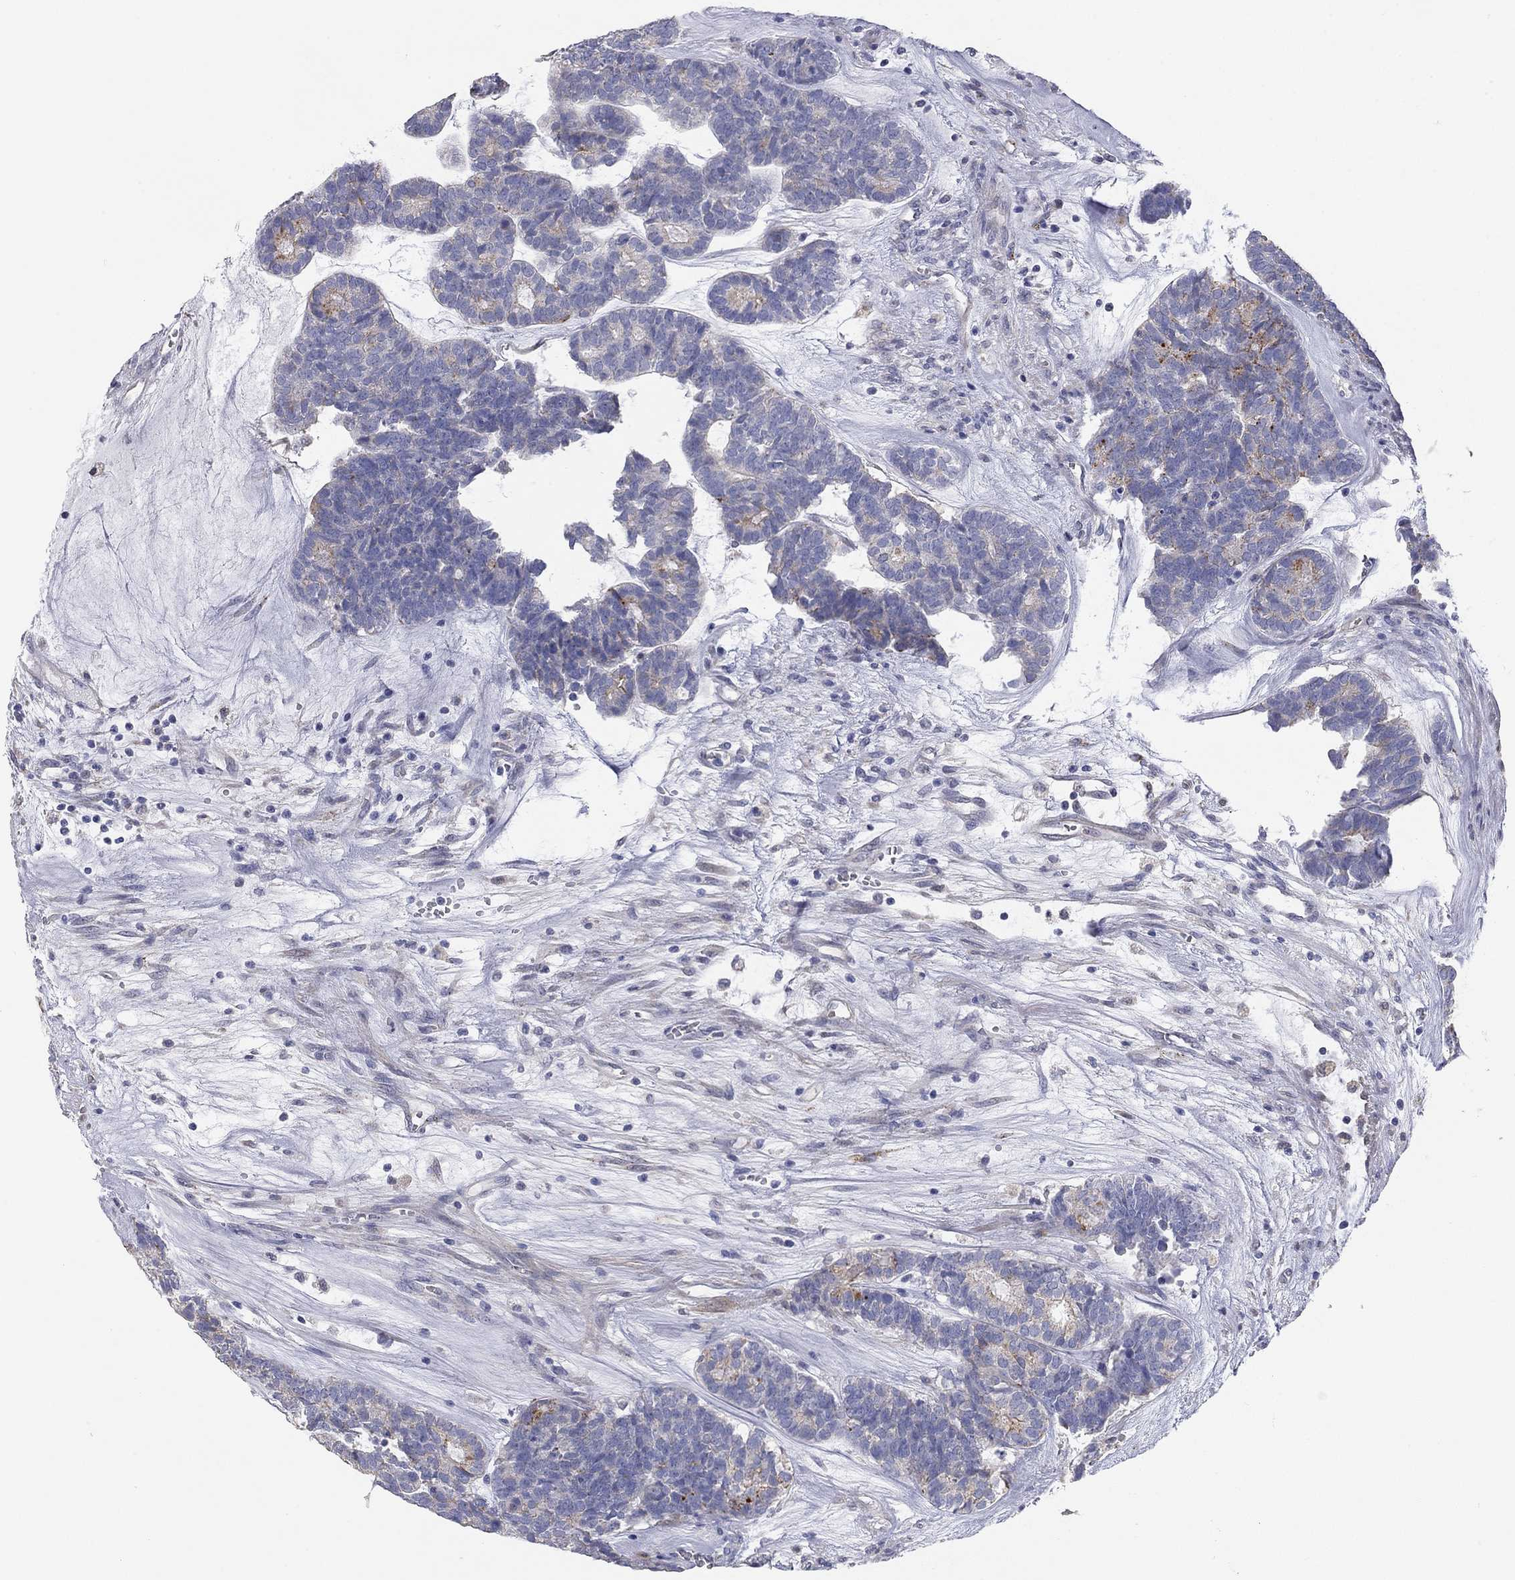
{"staining": {"intensity": "negative", "quantity": "none", "location": "none"}, "tissue": "head and neck cancer", "cell_type": "Tumor cells", "image_type": "cancer", "snomed": [{"axis": "morphology", "description": "Adenocarcinoma, NOS"}, {"axis": "topography", "description": "Head-Neck"}], "caption": "High magnification brightfield microscopy of head and neck adenocarcinoma stained with DAB (3,3'-diaminobenzidine) (brown) and counterstained with hematoxylin (blue): tumor cells show no significant positivity.", "gene": "PAPSS2", "patient": {"sex": "female", "age": 81}}